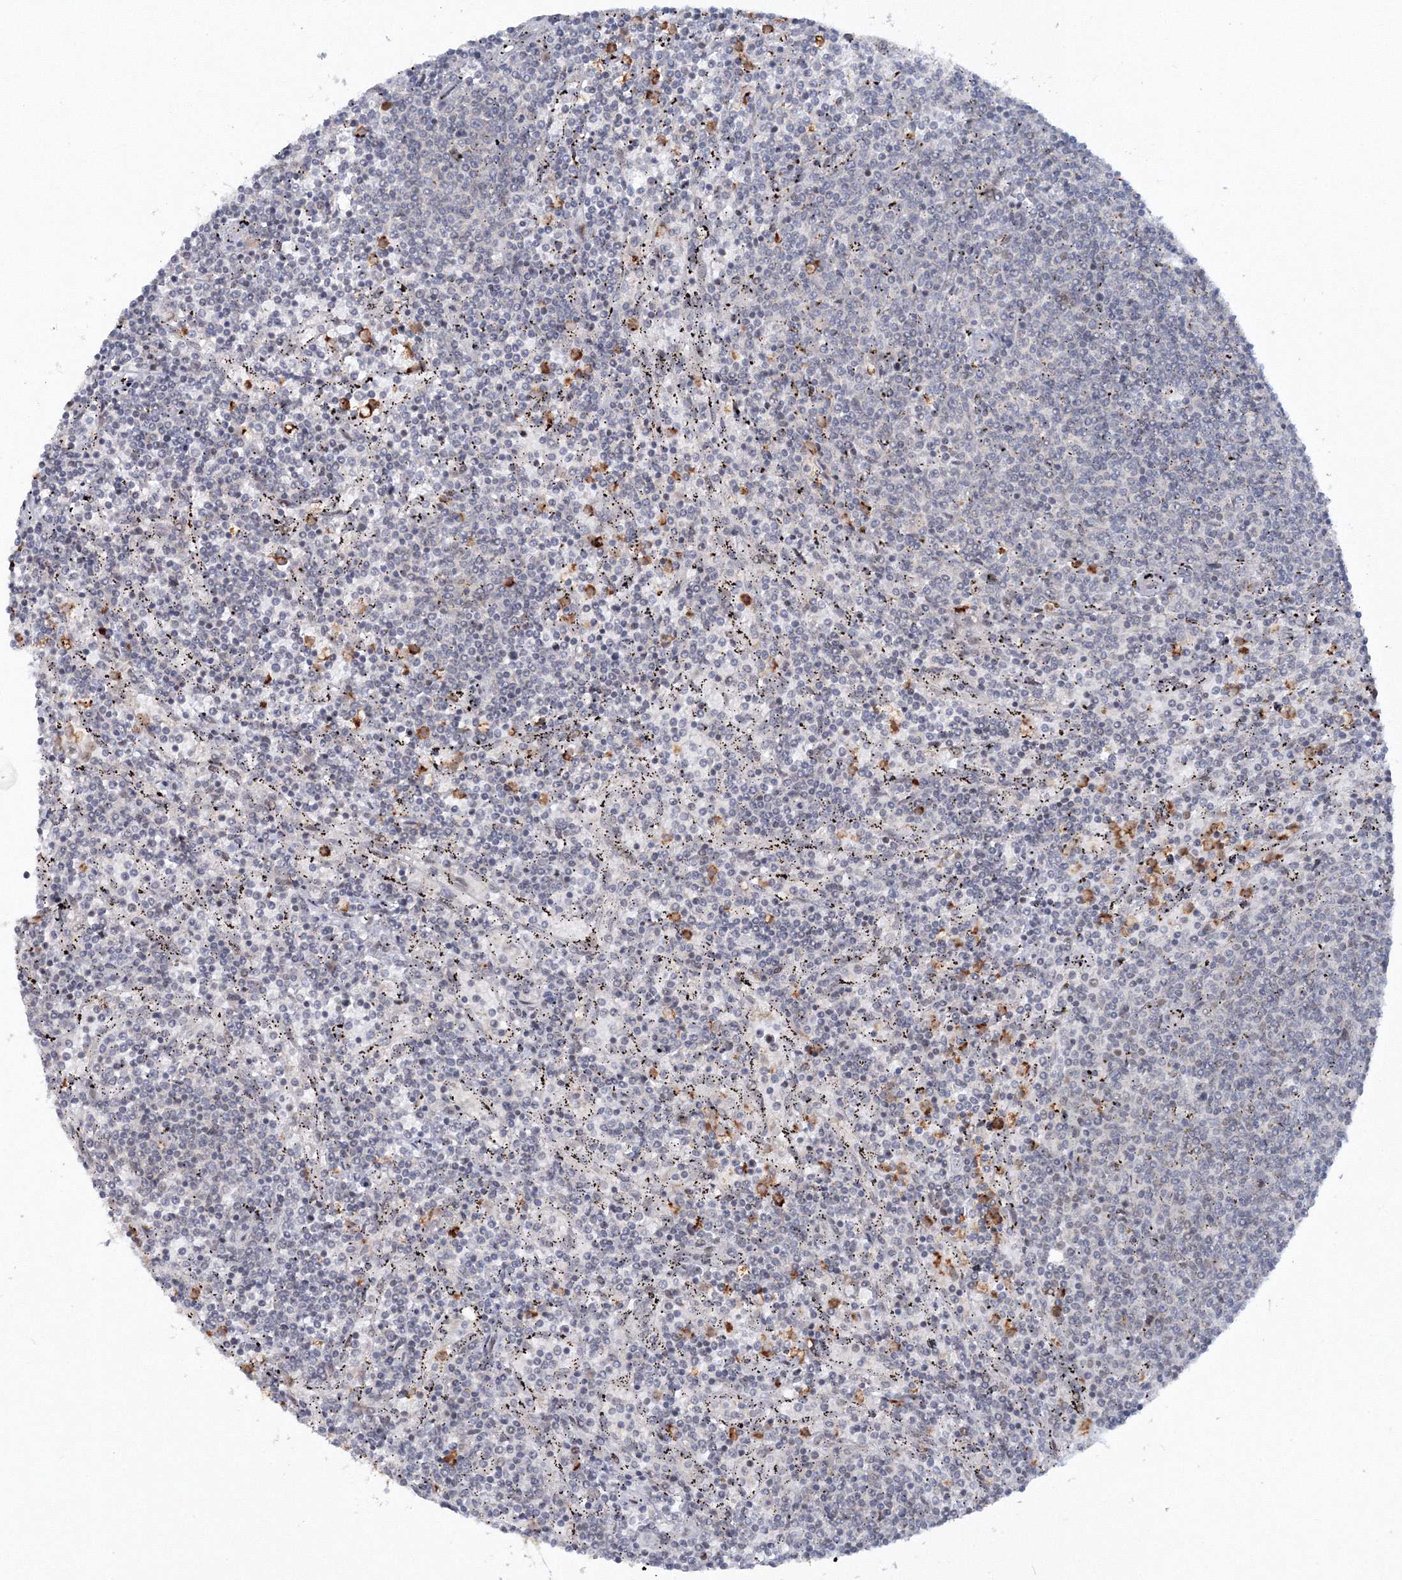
{"staining": {"intensity": "negative", "quantity": "none", "location": "none"}, "tissue": "lymphoma", "cell_type": "Tumor cells", "image_type": "cancer", "snomed": [{"axis": "morphology", "description": "Malignant lymphoma, non-Hodgkin's type, Low grade"}, {"axis": "topography", "description": "Spleen"}], "caption": "Lymphoma was stained to show a protein in brown. There is no significant expression in tumor cells.", "gene": "C3orf33", "patient": {"sex": "female", "age": 50}}